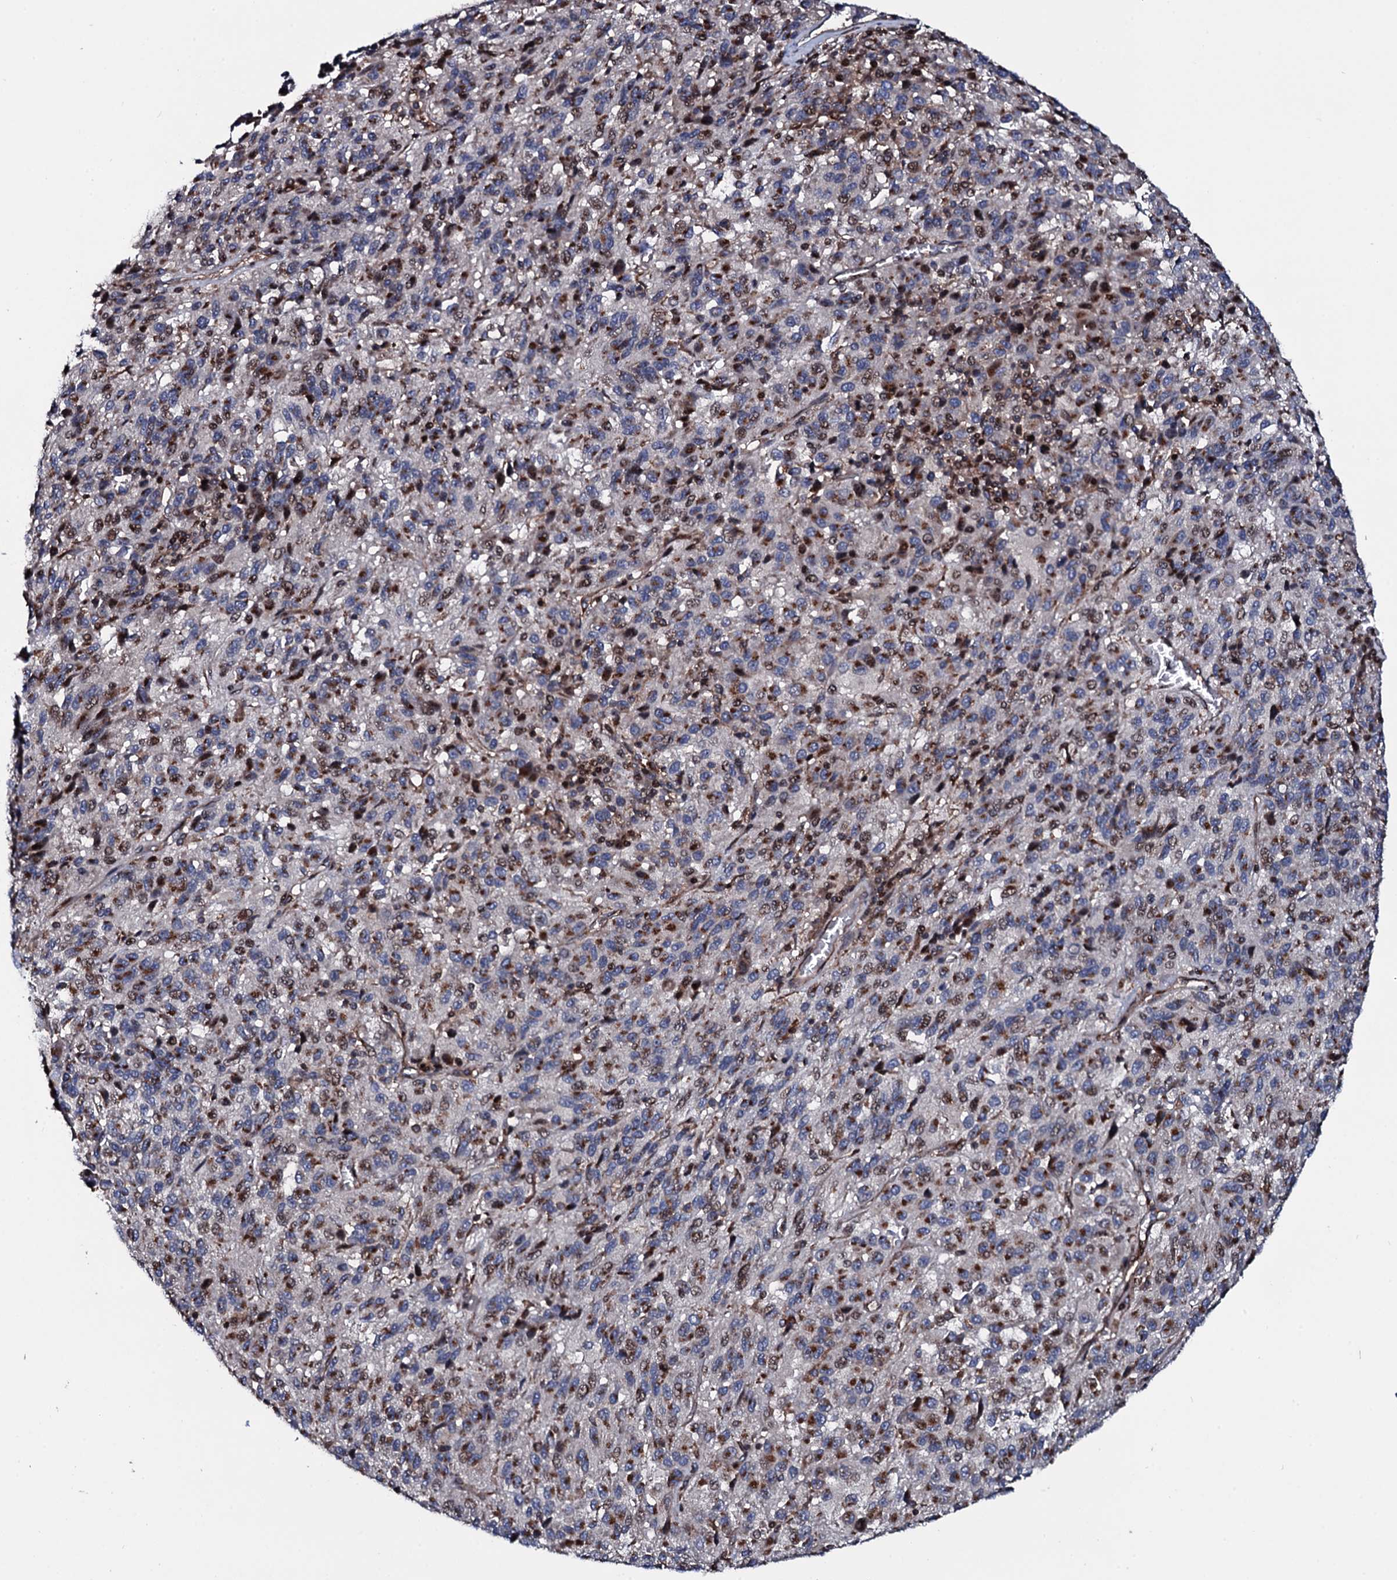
{"staining": {"intensity": "moderate", "quantity": "25%-75%", "location": "cytoplasmic/membranous,nuclear"}, "tissue": "melanoma", "cell_type": "Tumor cells", "image_type": "cancer", "snomed": [{"axis": "morphology", "description": "Malignant melanoma, Metastatic site"}, {"axis": "topography", "description": "Lung"}], "caption": "Tumor cells display moderate cytoplasmic/membranous and nuclear positivity in about 25%-75% of cells in malignant melanoma (metastatic site).", "gene": "PLET1", "patient": {"sex": "male", "age": 64}}